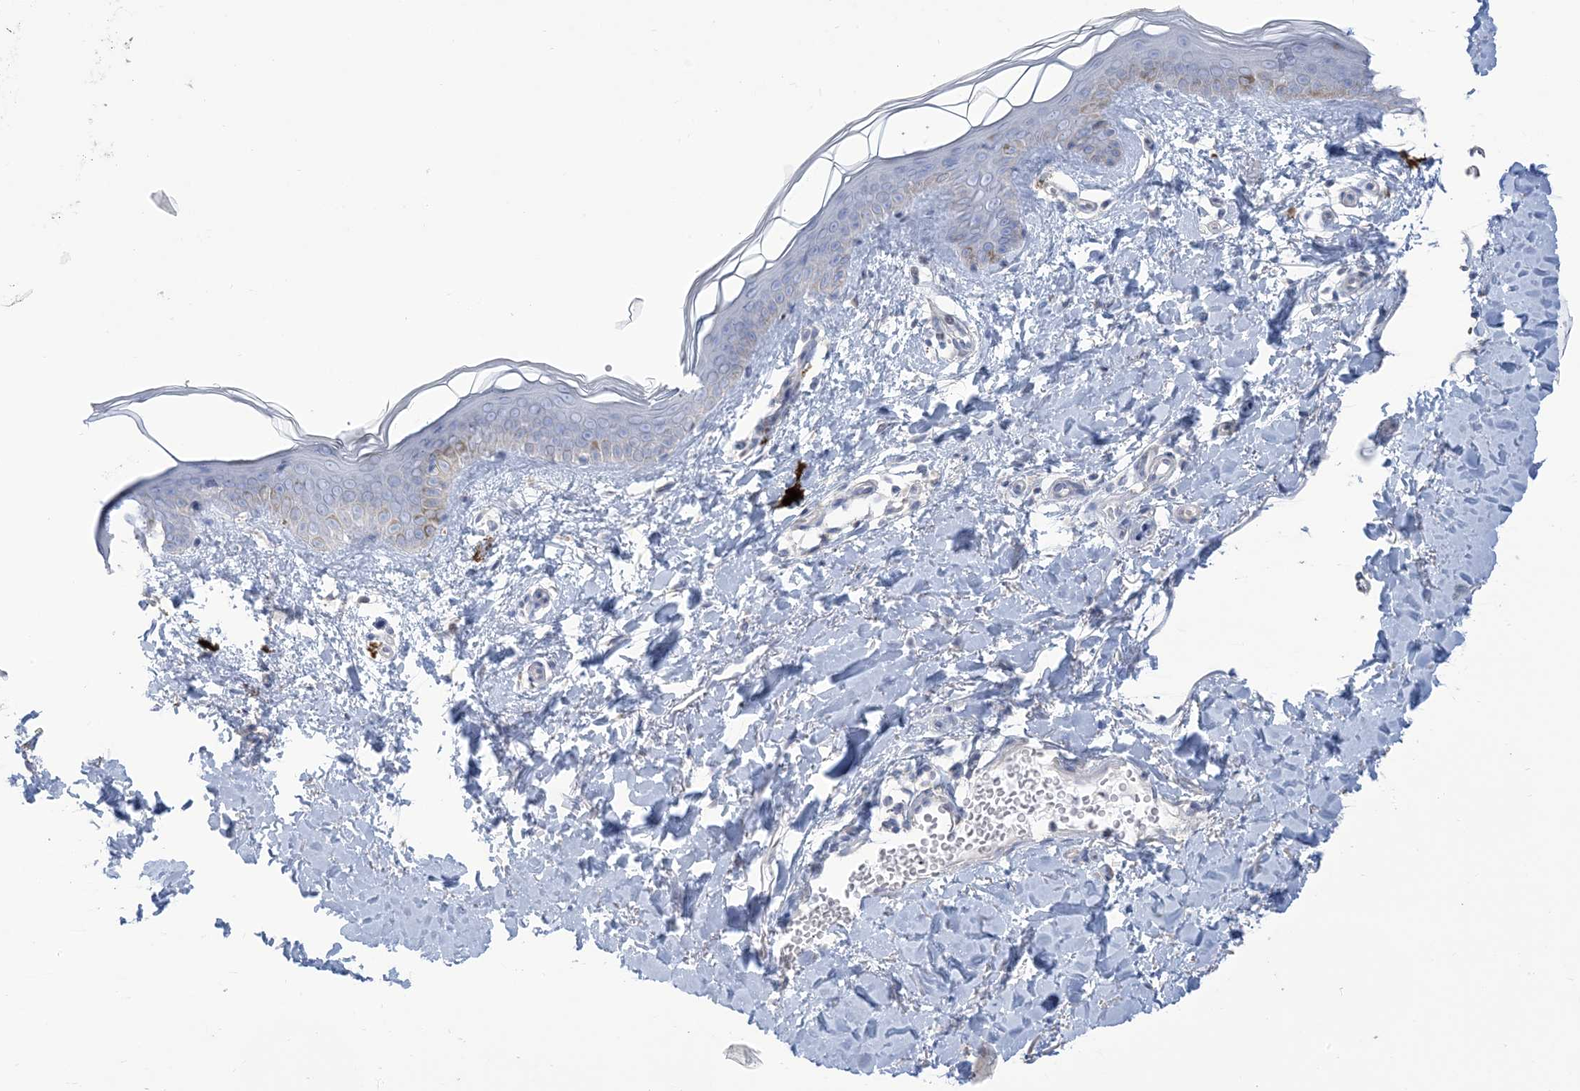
{"staining": {"intensity": "negative", "quantity": "none", "location": "none"}, "tissue": "skin", "cell_type": "Fibroblasts", "image_type": "normal", "snomed": [{"axis": "morphology", "description": "Normal tissue, NOS"}, {"axis": "topography", "description": "Skin"}], "caption": "A photomicrograph of human skin is negative for staining in fibroblasts. (DAB IHC with hematoxylin counter stain).", "gene": "MTHFD2L", "patient": {"sex": "female", "age": 46}}